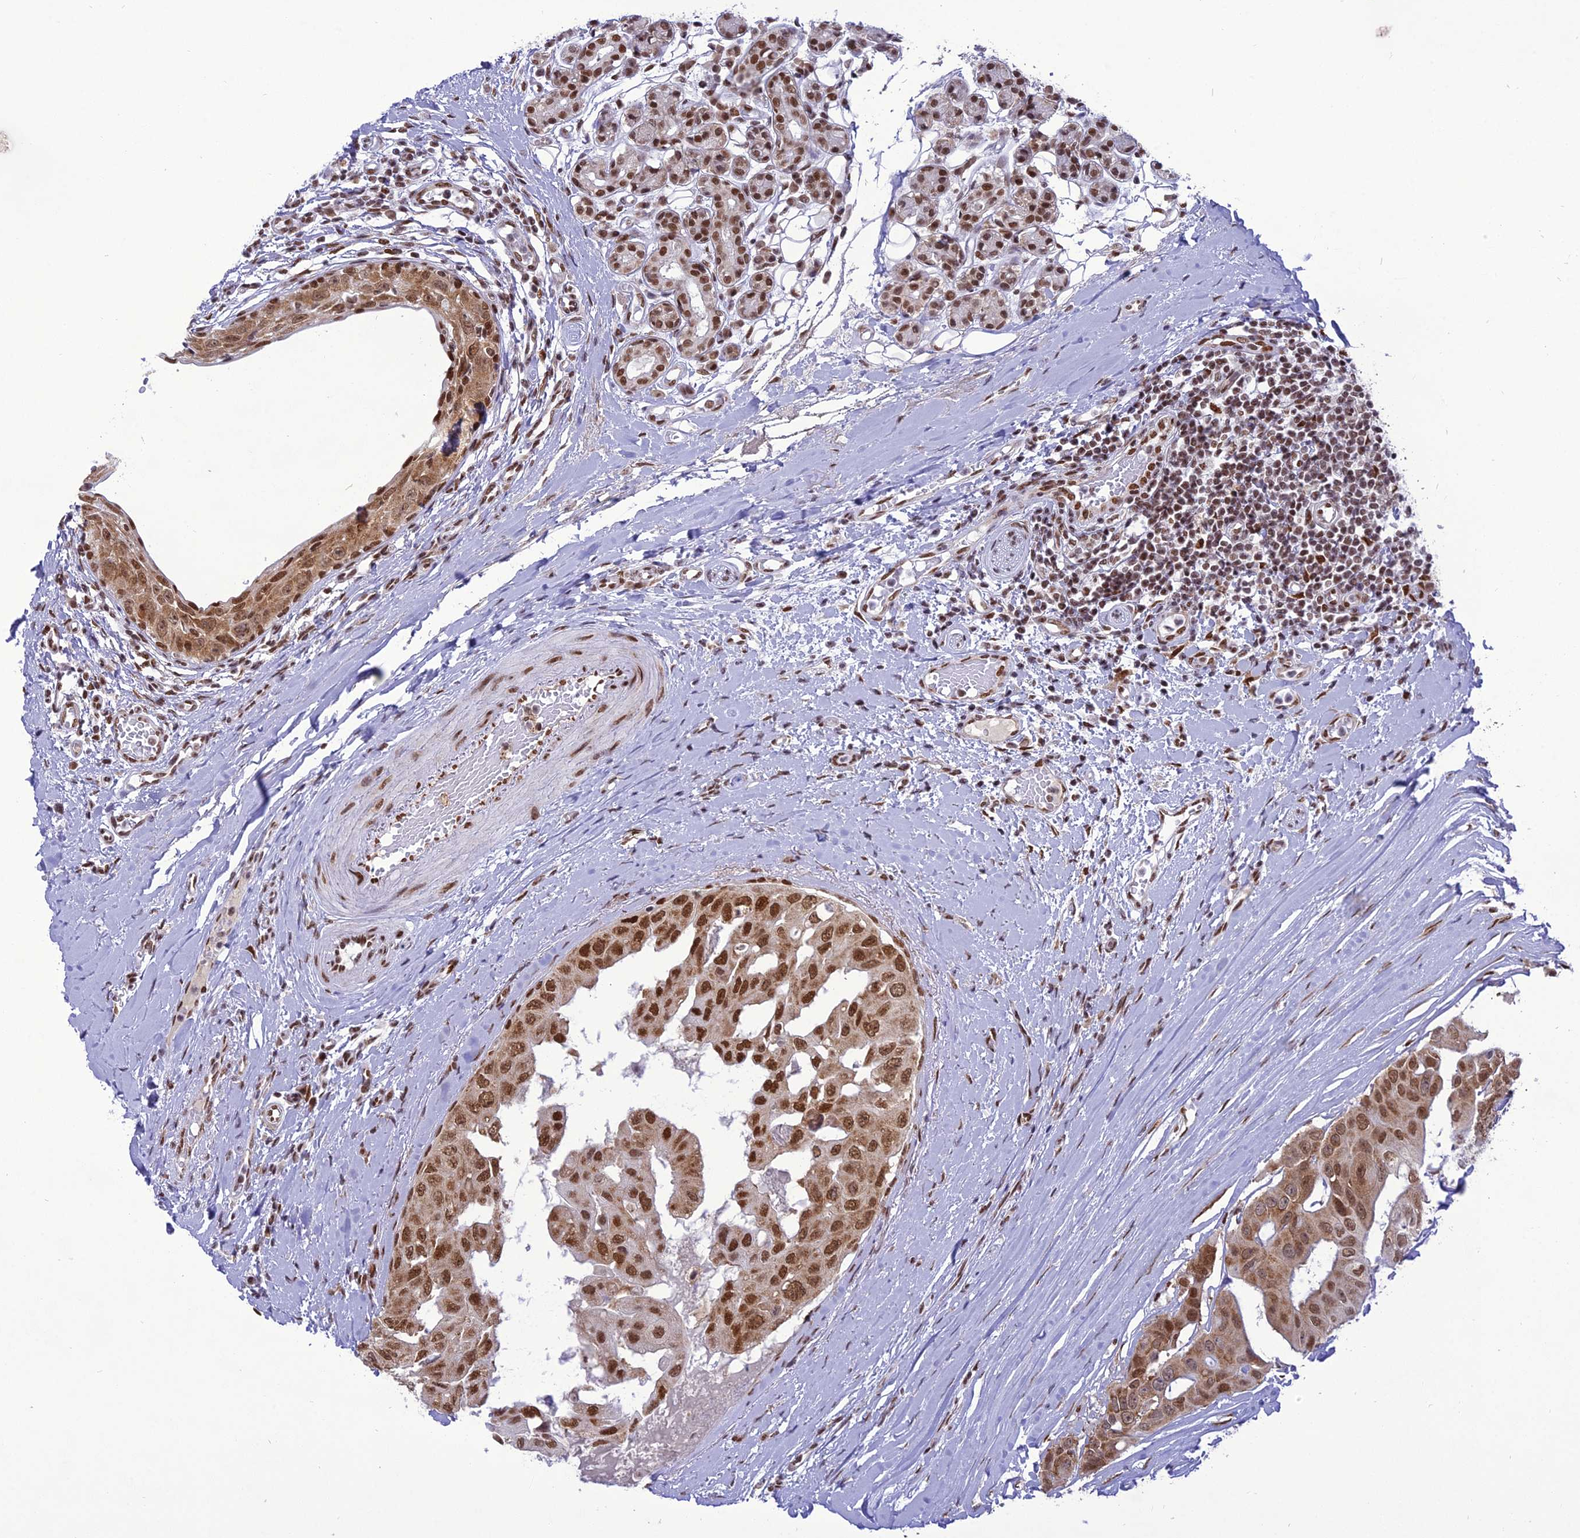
{"staining": {"intensity": "strong", "quantity": ">75%", "location": "nuclear"}, "tissue": "head and neck cancer", "cell_type": "Tumor cells", "image_type": "cancer", "snomed": [{"axis": "morphology", "description": "Adenocarcinoma, NOS"}, {"axis": "morphology", "description": "Adenocarcinoma, metastatic, NOS"}, {"axis": "topography", "description": "Head-Neck"}], "caption": "DAB immunohistochemical staining of human metastatic adenocarcinoma (head and neck) displays strong nuclear protein staining in approximately >75% of tumor cells. (brown staining indicates protein expression, while blue staining denotes nuclei).", "gene": "DDX1", "patient": {"sex": "male", "age": 75}}